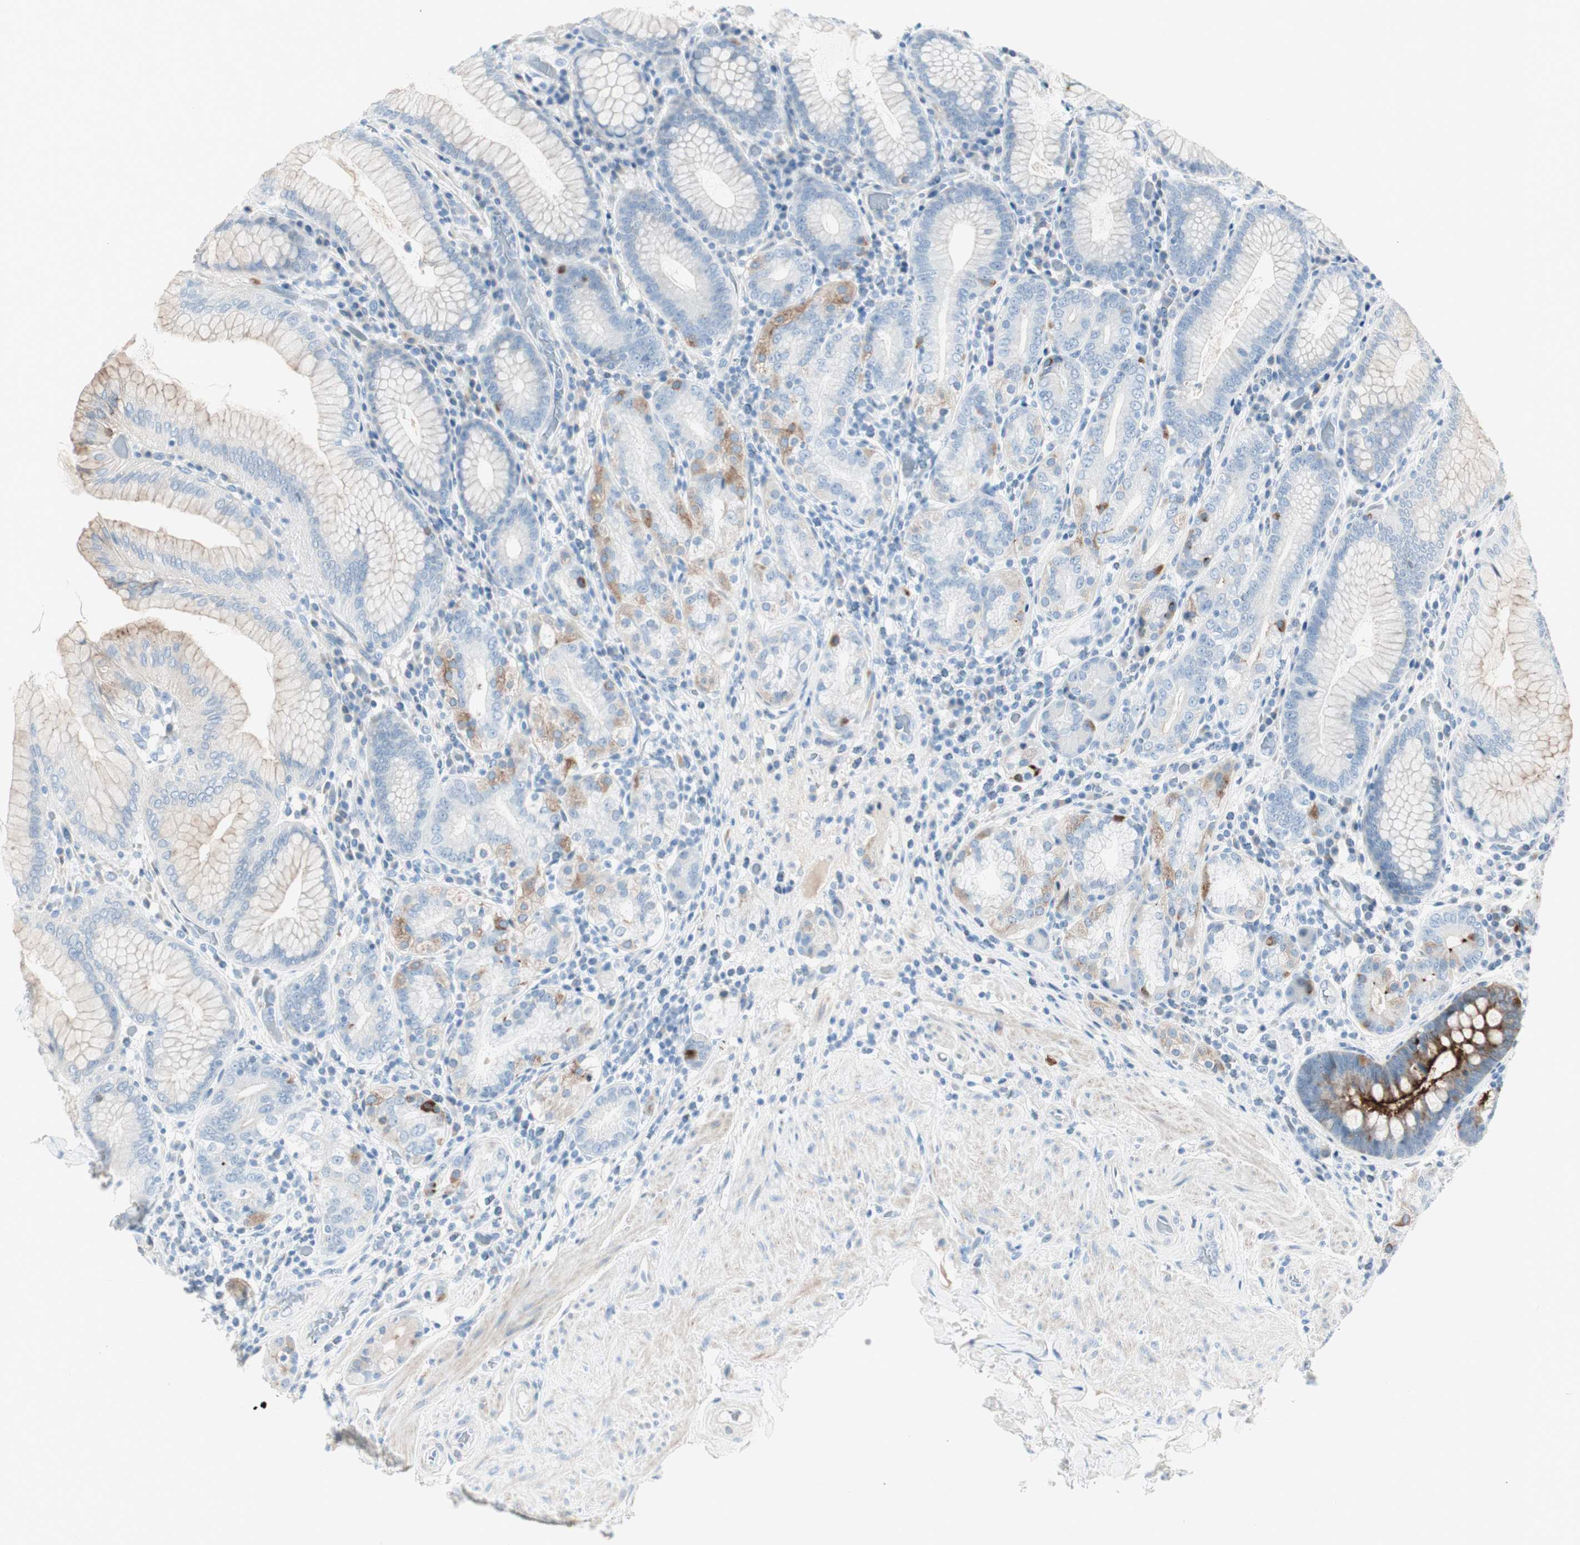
{"staining": {"intensity": "moderate", "quantity": "25%-75%", "location": "cytoplasmic/membranous"}, "tissue": "stomach", "cell_type": "Glandular cells", "image_type": "normal", "snomed": [{"axis": "morphology", "description": "Normal tissue, NOS"}, {"axis": "topography", "description": "Stomach, lower"}], "caption": "Moderate cytoplasmic/membranous staining for a protein is identified in about 25%-75% of glandular cells of normal stomach using IHC.", "gene": "CDHR5", "patient": {"sex": "female", "age": 76}}